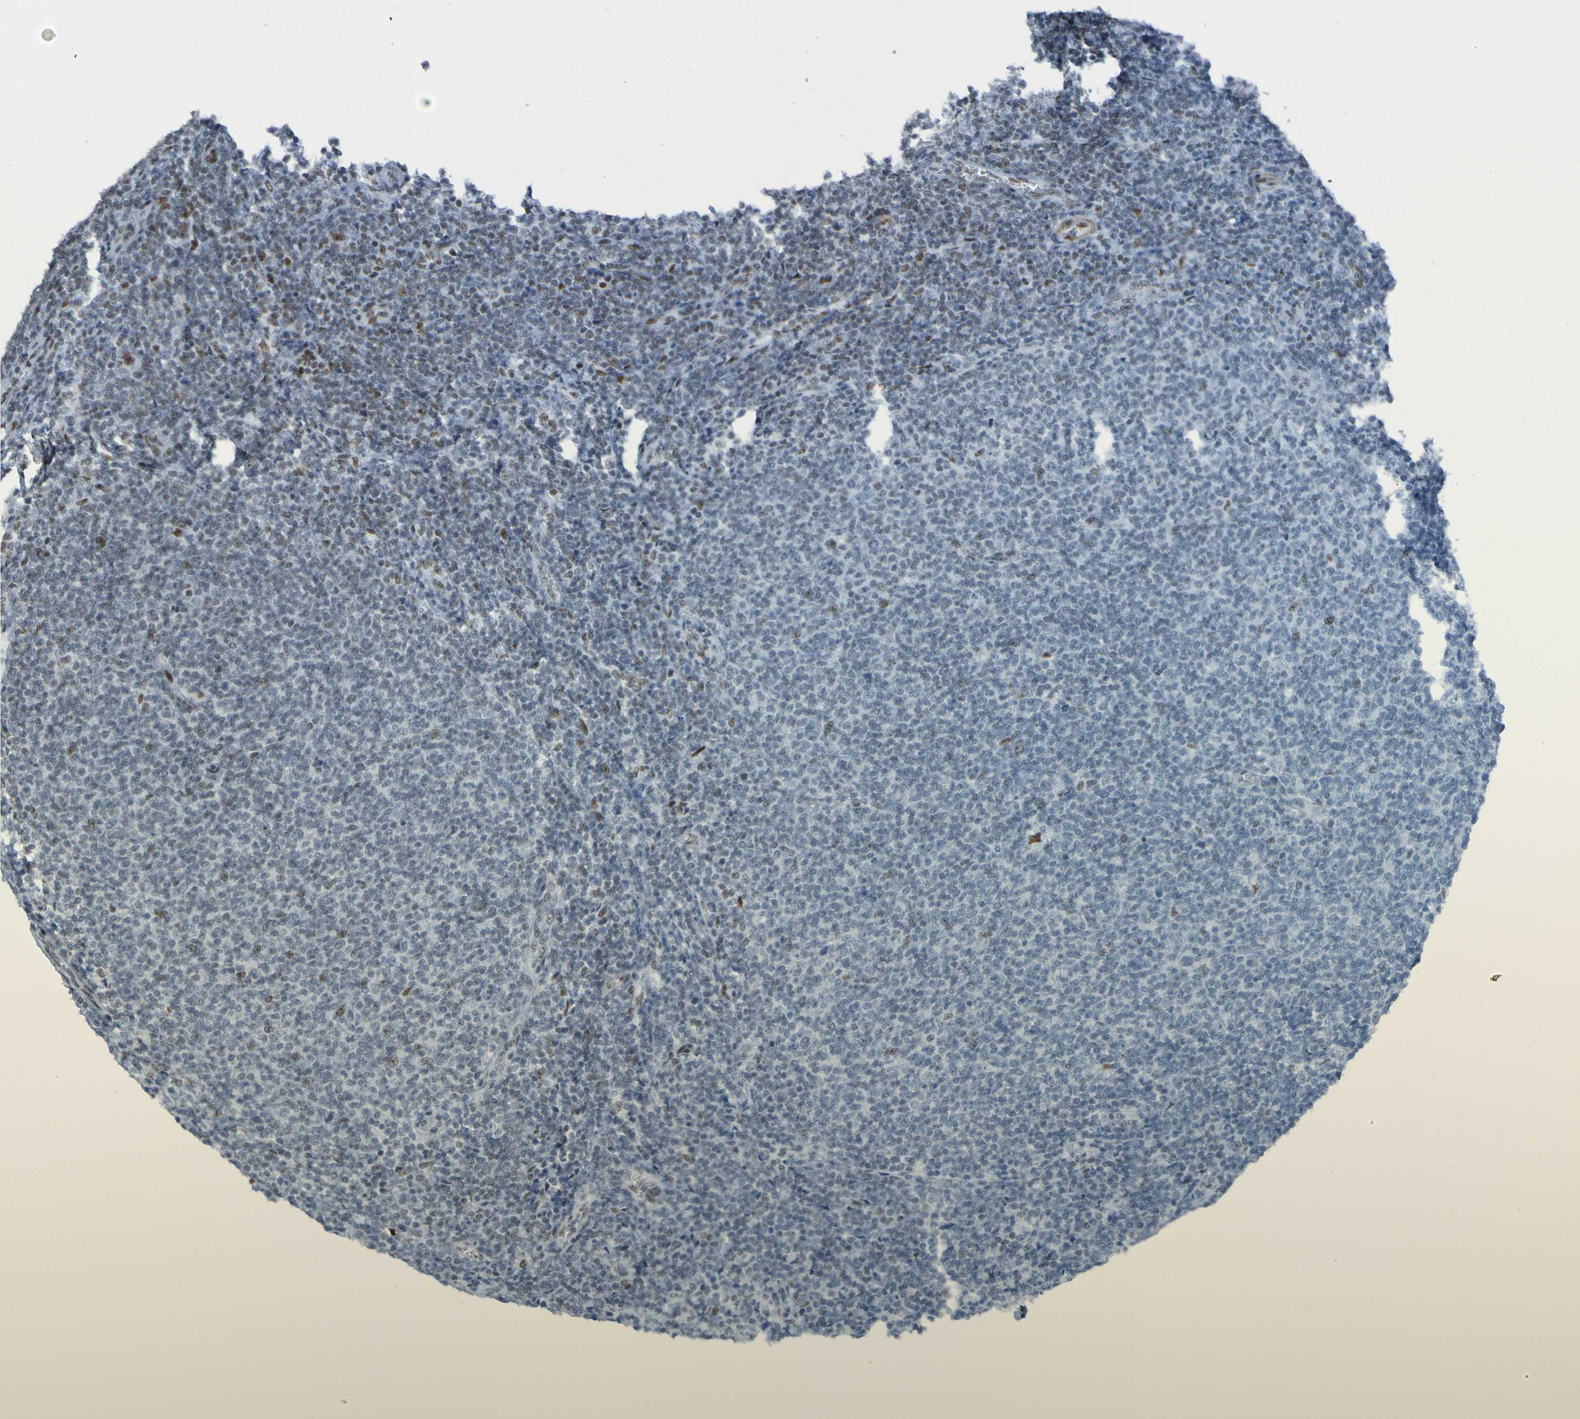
{"staining": {"intensity": "strong", "quantity": "<25%", "location": "nuclear"}, "tissue": "lymphoma", "cell_type": "Tumor cells", "image_type": "cancer", "snomed": [{"axis": "morphology", "description": "Malignant lymphoma, non-Hodgkin's type, Low grade"}, {"axis": "topography", "description": "Lymph node"}], "caption": "Protein expression analysis of human low-grade malignant lymphoma, non-Hodgkin's type reveals strong nuclear expression in approximately <25% of tumor cells.", "gene": "PHF2", "patient": {"sex": "male", "age": 66}}